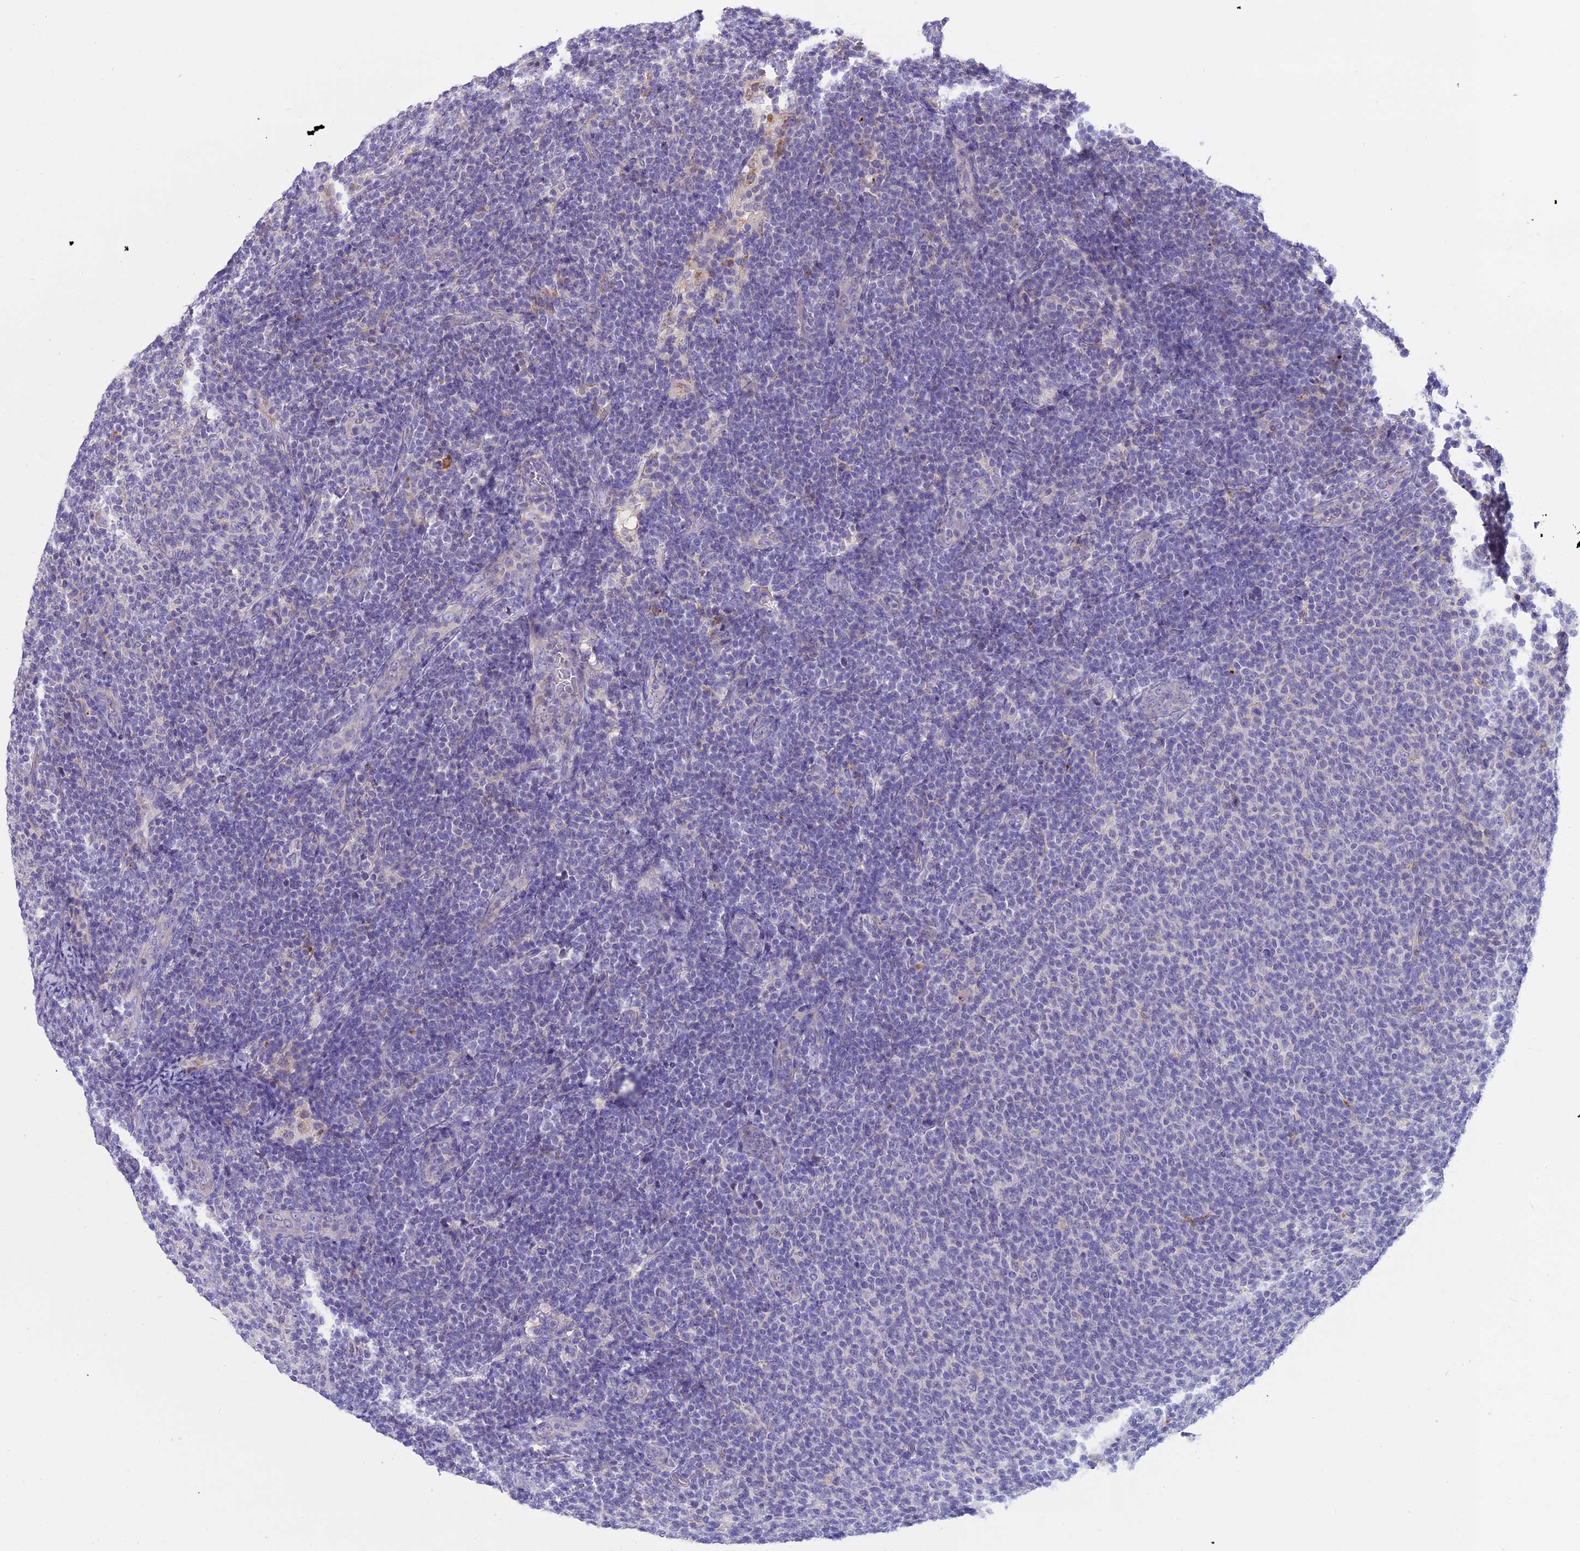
{"staining": {"intensity": "negative", "quantity": "none", "location": "none"}, "tissue": "lymphoma", "cell_type": "Tumor cells", "image_type": "cancer", "snomed": [{"axis": "morphology", "description": "Malignant lymphoma, non-Hodgkin's type, Low grade"}, {"axis": "topography", "description": "Lymph node"}], "caption": "The histopathology image displays no significant positivity in tumor cells of lymphoma.", "gene": "LYPD6", "patient": {"sex": "male", "age": 66}}